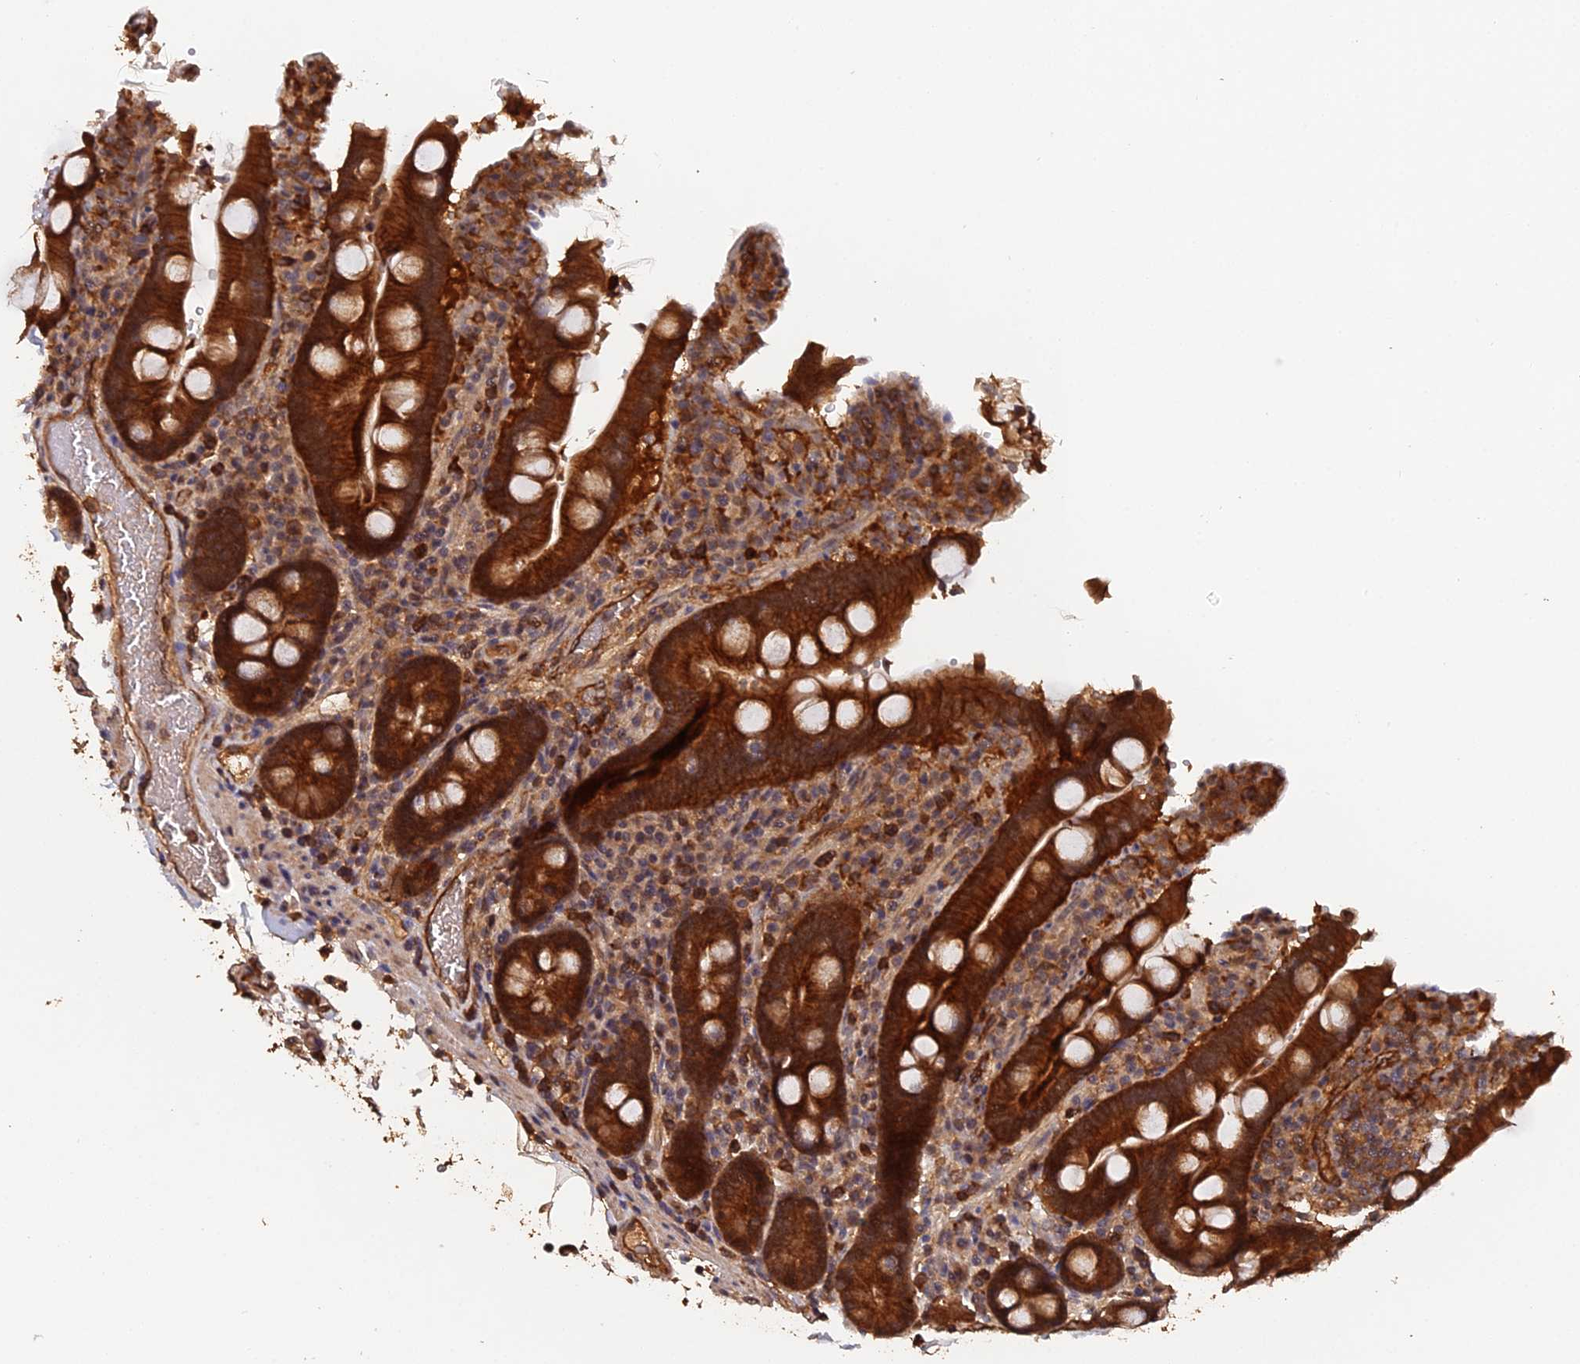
{"staining": {"intensity": "strong", "quantity": ">75%", "location": "cytoplasmic/membranous"}, "tissue": "duodenum", "cell_type": "Glandular cells", "image_type": "normal", "snomed": [{"axis": "morphology", "description": "Normal tissue, NOS"}, {"axis": "topography", "description": "Small intestine, NOS"}], "caption": "DAB (3,3'-diaminobenzidine) immunohistochemical staining of benign duodenum displays strong cytoplasmic/membranous protein positivity in about >75% of glandular cells.", "gene": "RALGAPA2", "patient": {"sex": "female", "age": 71}}